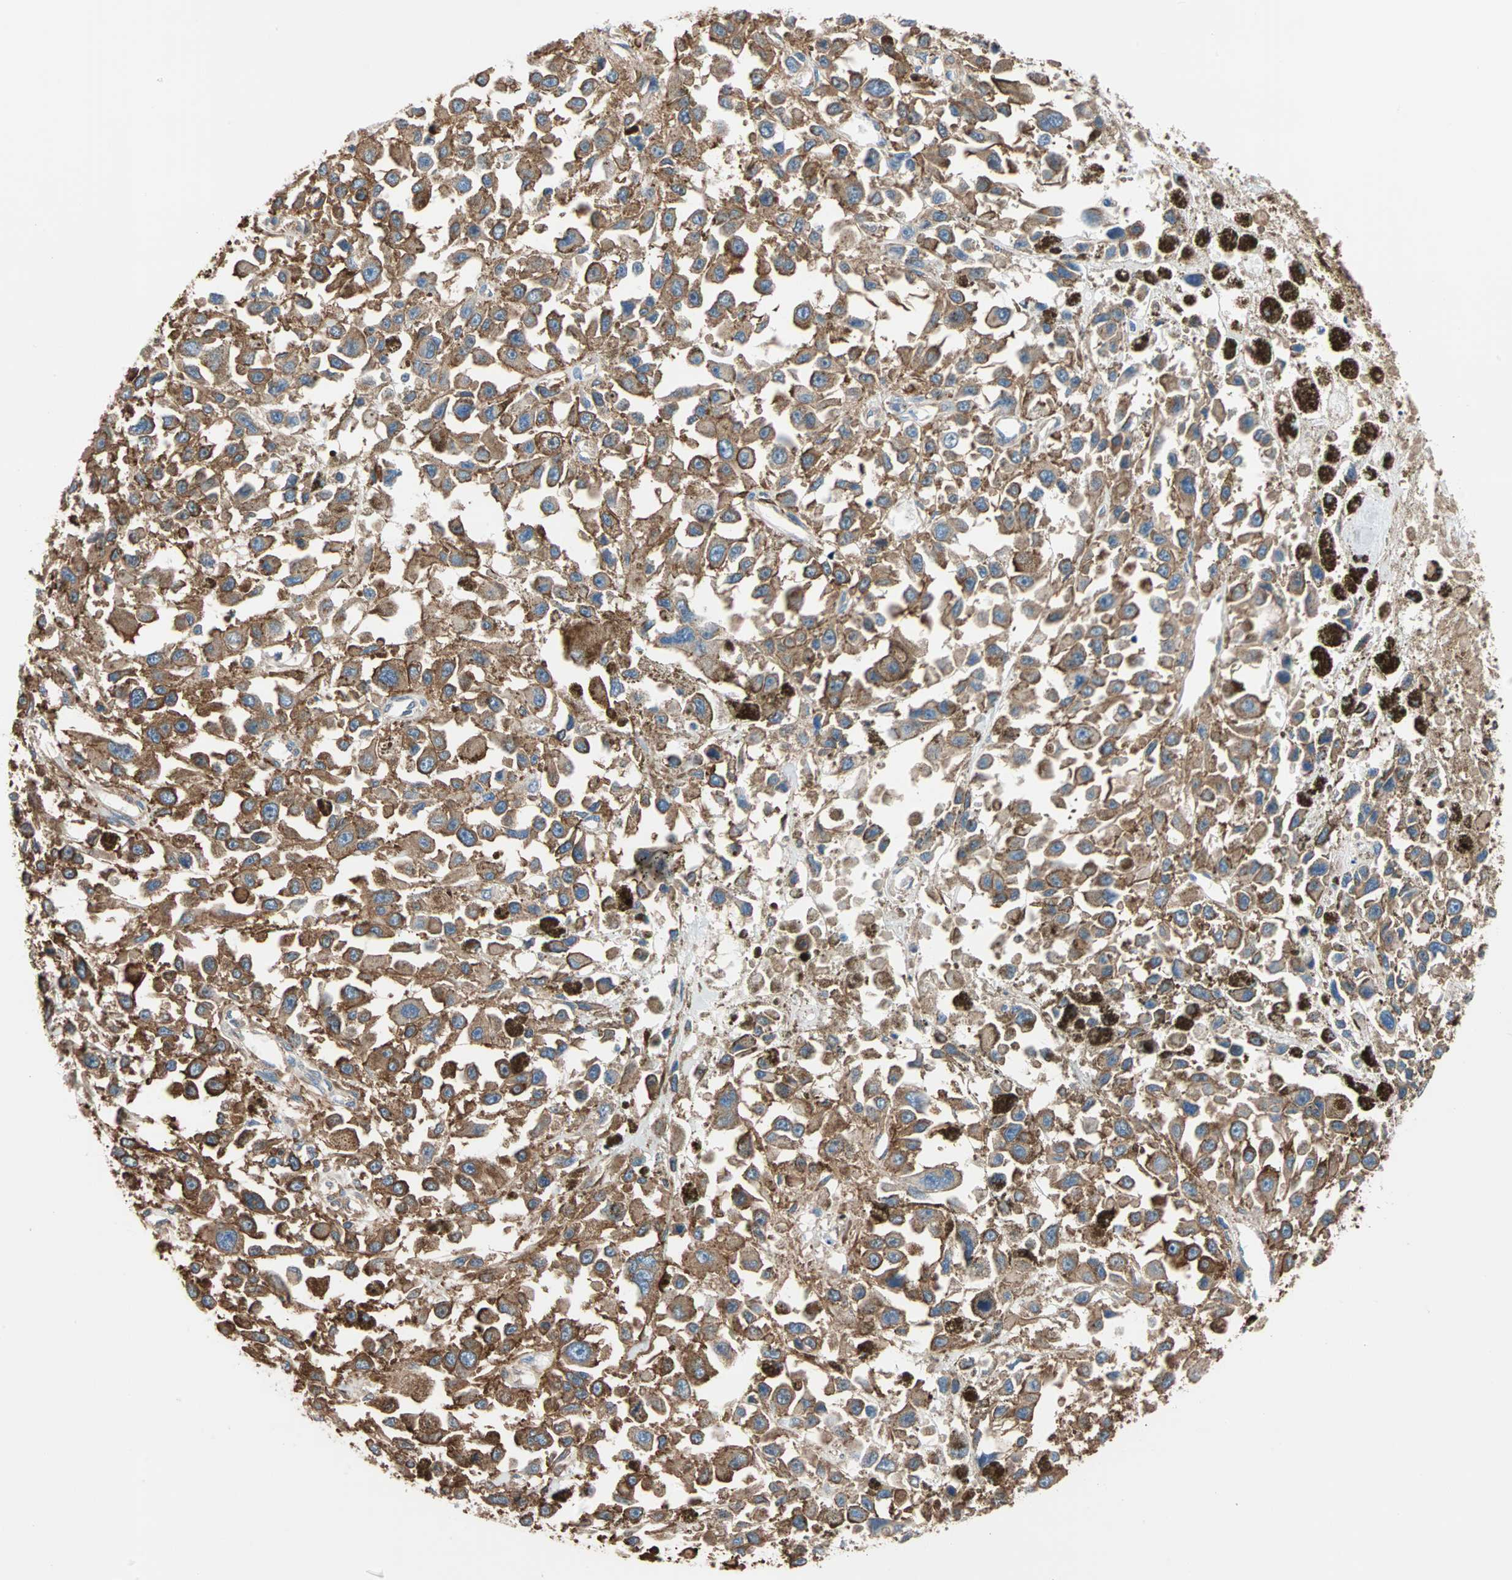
{"staining": {"intensity": "strong", "quantity": ">75%", "location": "cytoplasmic/membranous"}, "tissue": "melanoma", "cell_type": "Tumor cells", "image_type": "cancer", "snomed": [{"axis": "morphology", "description": "Malignant melanoma, Metastatic site"}, {"axis": "topography", "description": "Lymph node"}], "caption": "Tumor cells demonstrate high levels of strong cytoplasmic/membranous staining in approximately >75% of cells in human melanoma.", "gene": "EEF2", "patient": {"sex": "male", "age": 59}}